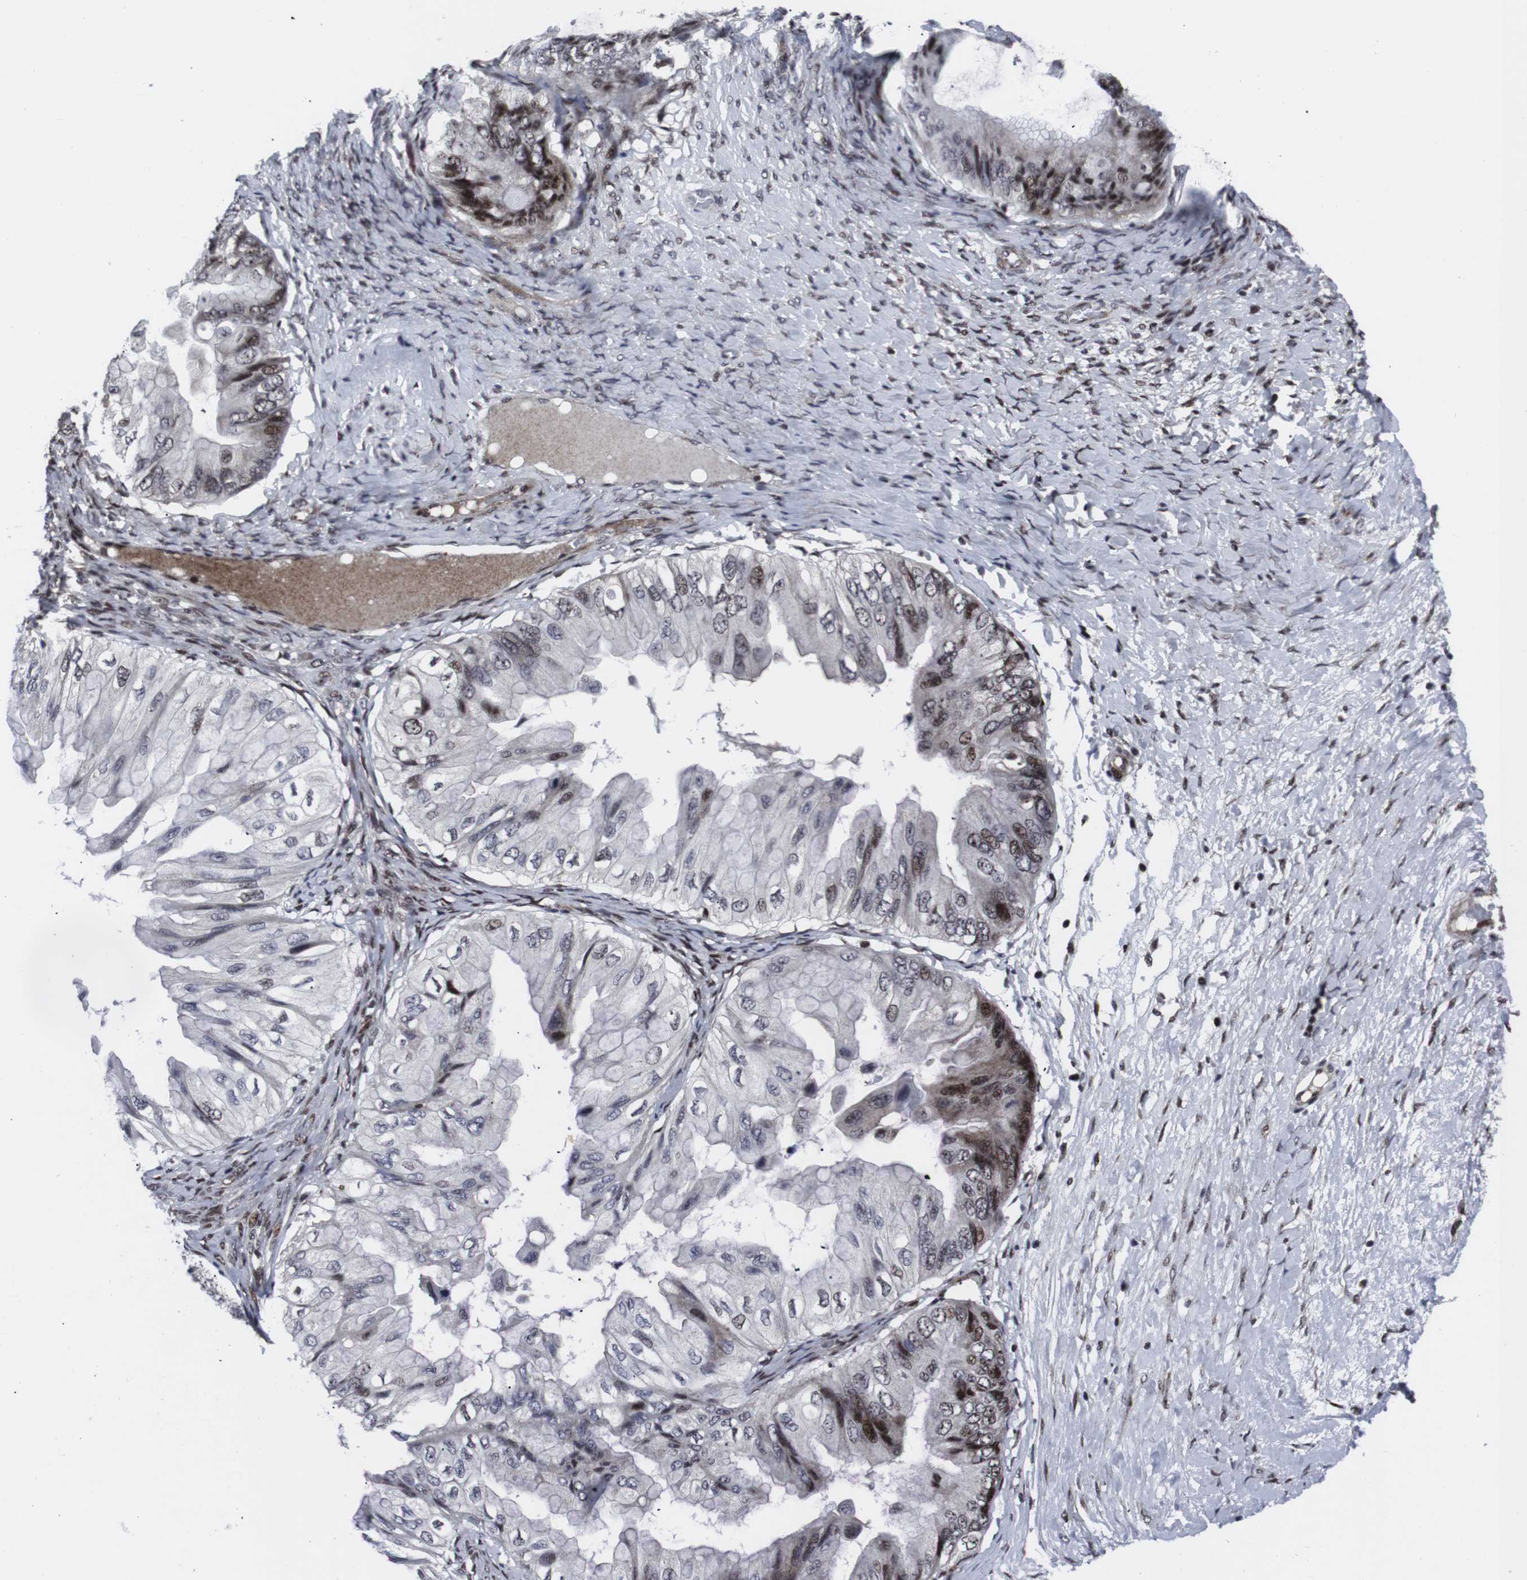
{"staining": {"intensity": "strong", "quantity": "25%-75%", "location": "cytoplasmic/membranous,nuclear"}, "tissue": "ovarian cancer", "cell_type": "Tumor cells", "image_type": "cancer", "snomed": [{"axis": "morphology", "description": "Cystadenocarcinoma, mucinous, NOS"}, {"axis": "topography", "description": "Ovary"}], "caption": "Human ovarian cancer (mucinous cystadenocarcinoma) stained with a brown dye demonstrates strong cytoplasmic/membranous and nuclear positive staining in approximately 25%-75% of tumor cells.", "gene": "MLH1", "patient": {"sex": "female", "age": 61}}